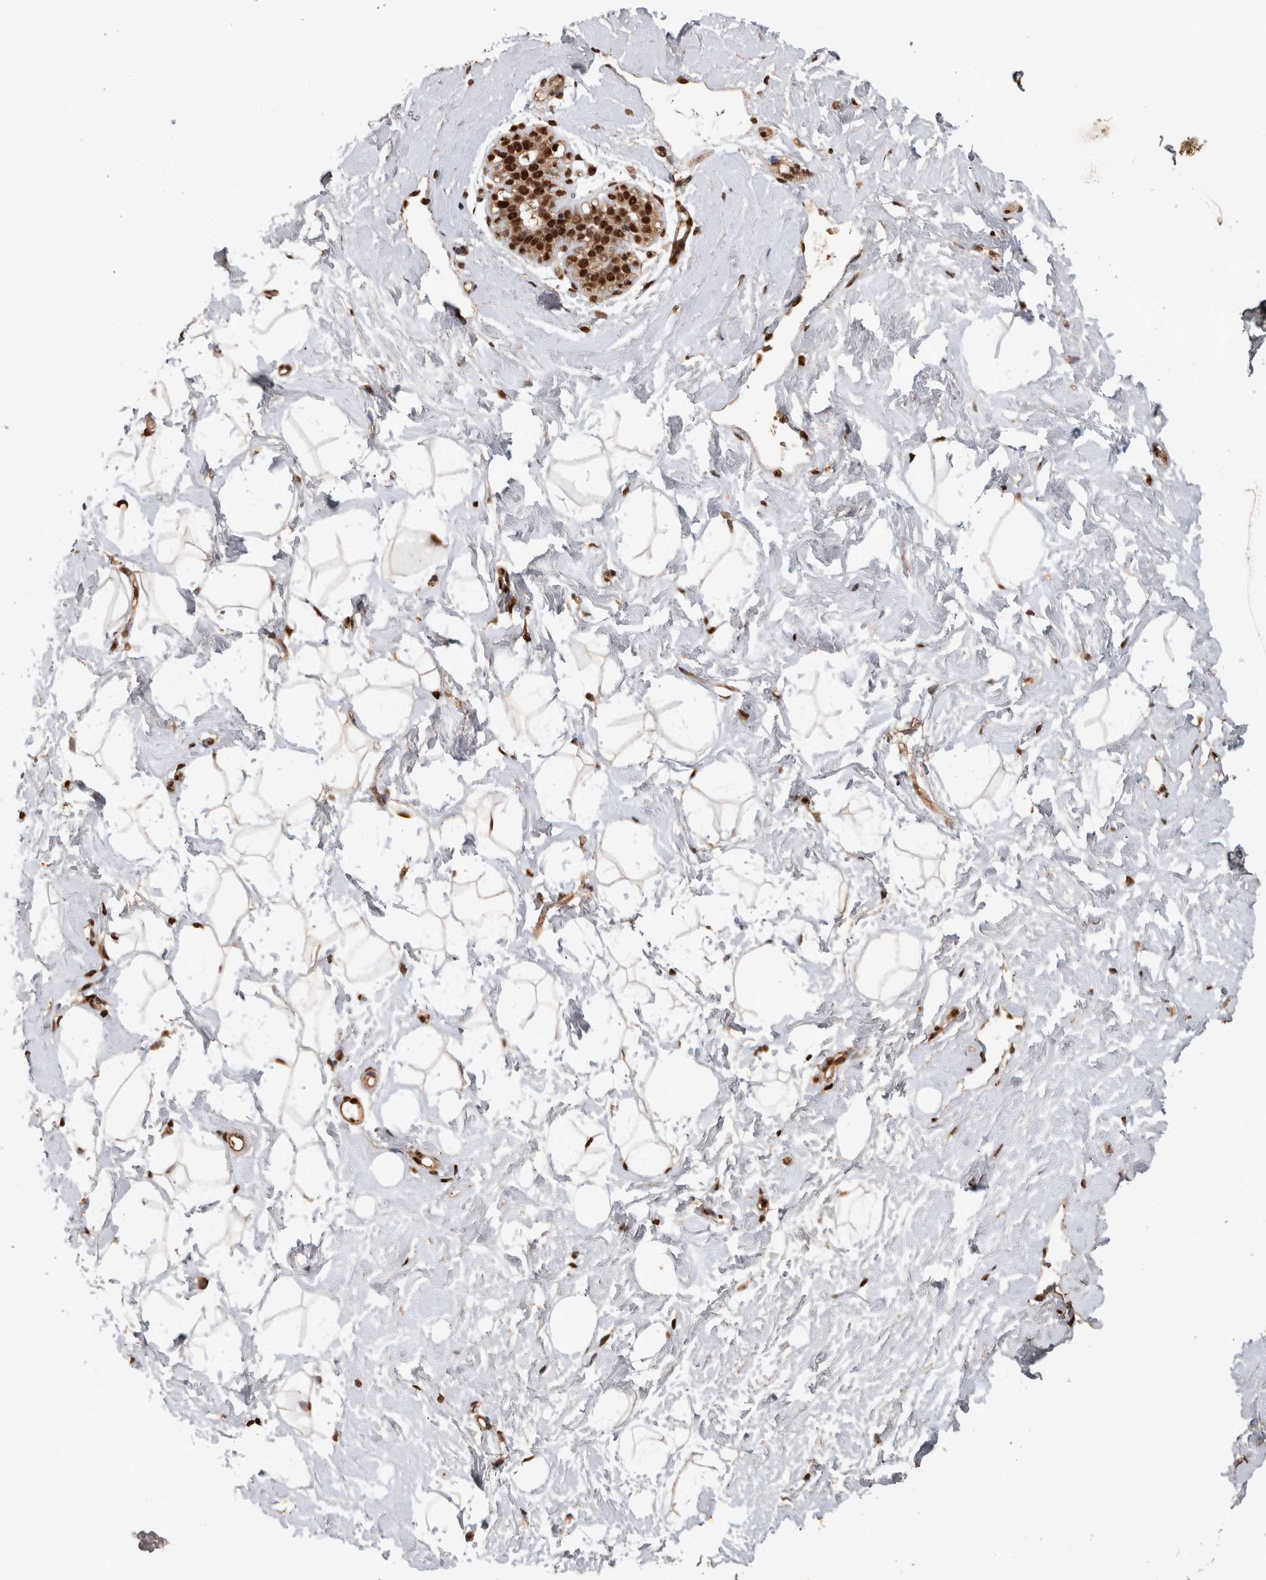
{"staining": {"intensity": "moderate", "quantity": ">75%", "location": "cytoplasmic/membranous,nuclear"}, "tissue": "breast", "cell_type": "Adipocytes", "image_type": "normal", "snomed": [{"axis": "morphology", "description": "Normal tissue, NOS"}, {"axis": "topography", "description": "Breast"}], "caption": "Immunohistochemistry of benign human breast shows medium levels of moderate cytoplasmic/membranous,nuclear positivity in about >75% of adipocytes.", "gene": "RAD50", "patient": {"sex": "female", "age": 23}}